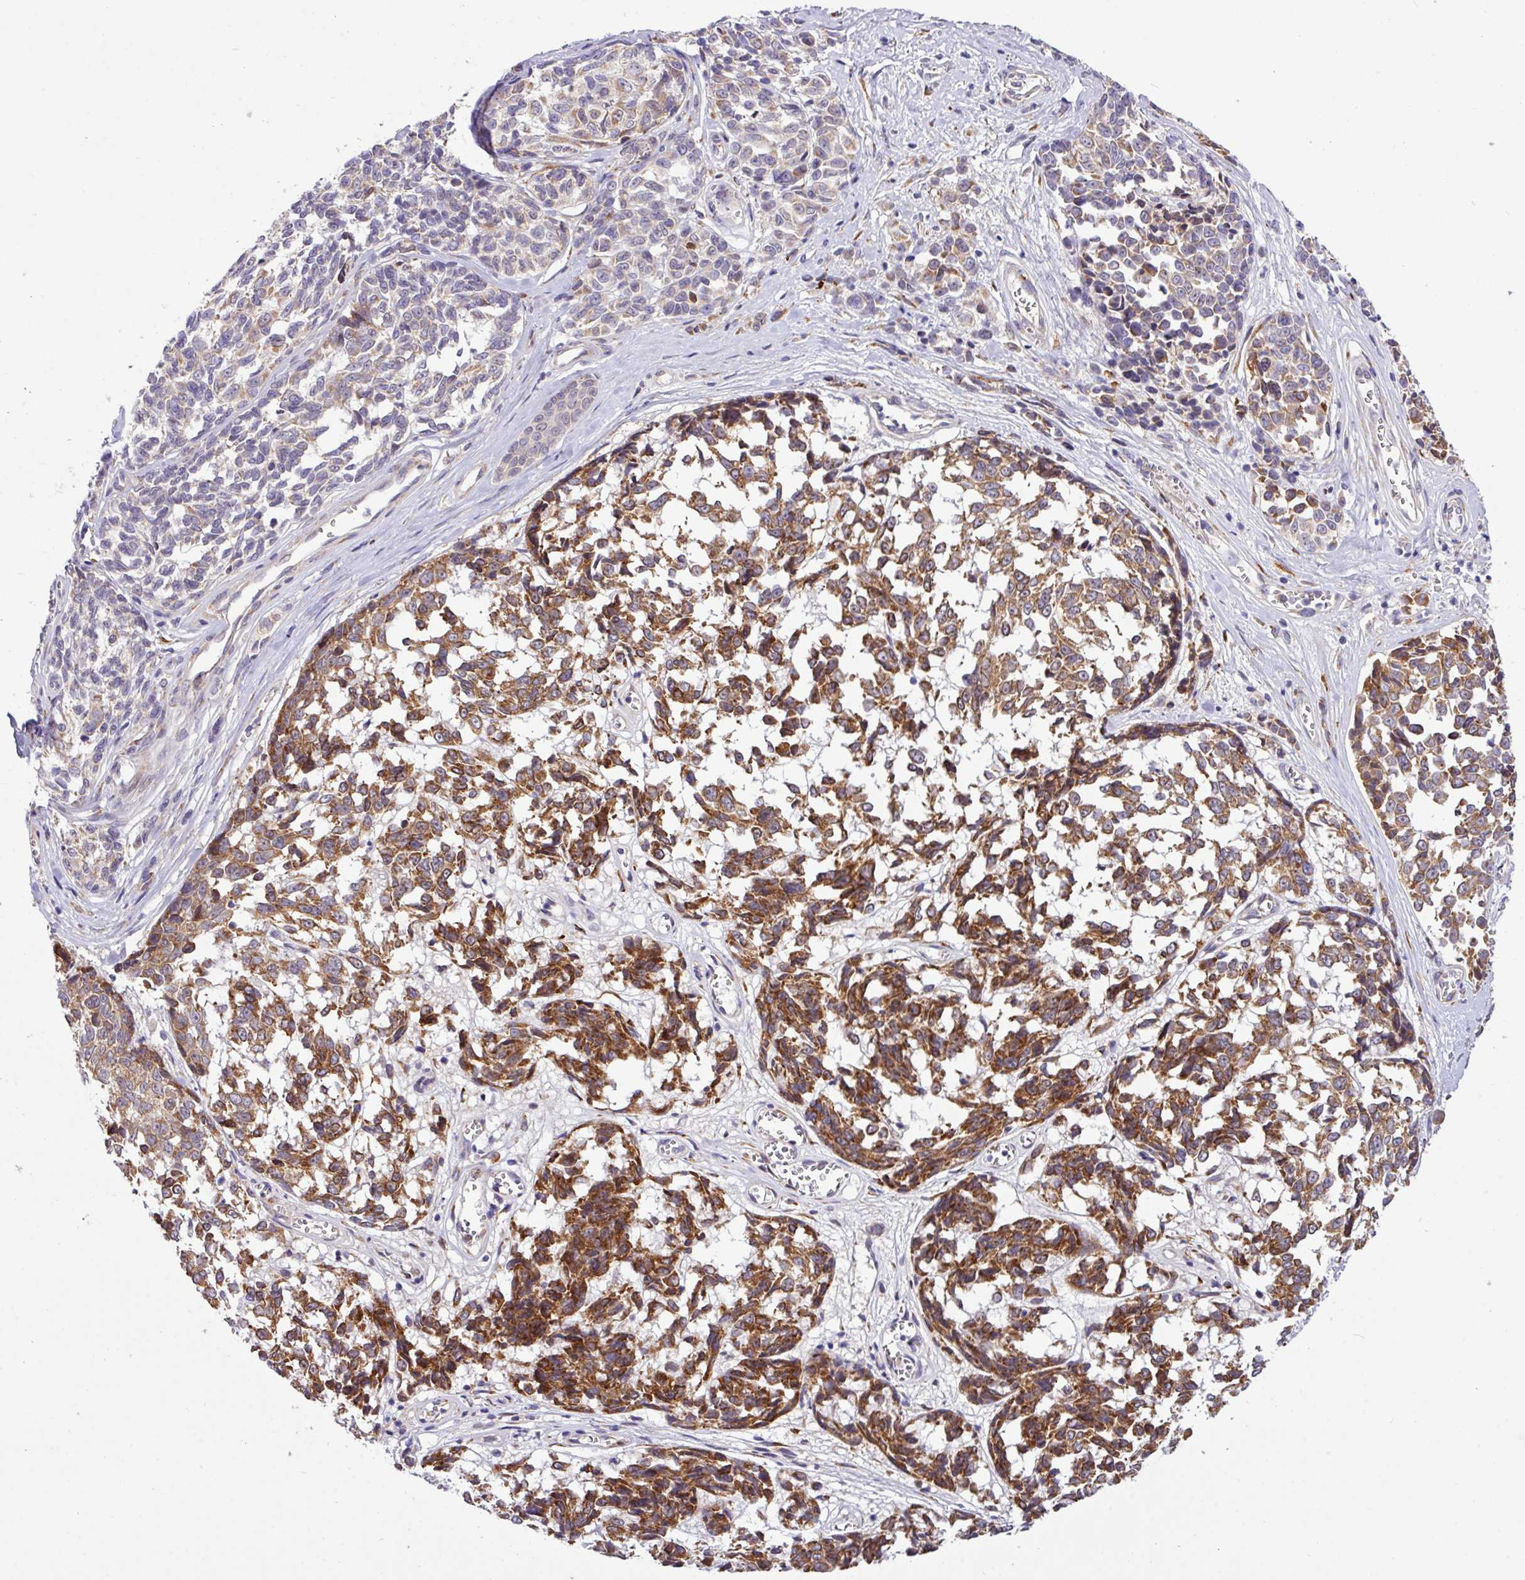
{"staining": {"intensity": "strong", "quantity": "25%-75%", "location": "cytoplasmic/membranous"}, "tissue": "melanoma", "cell_type": "Tumor cells", "image_type": "cancer", "snomed": [{"axis": "morphology", "description": "Malignant melanoma, NOS"}, {"axis": "topography", "description": "Skin"}], "caption": "Approximately 25%-75% of tumor cells in human melanoma show strong cytoplasmic/membranous protein staining as visualized by brown immunohistochemical staining.", "gene": "TM2D2", "patient": {"sex": "female", "age": 64}}